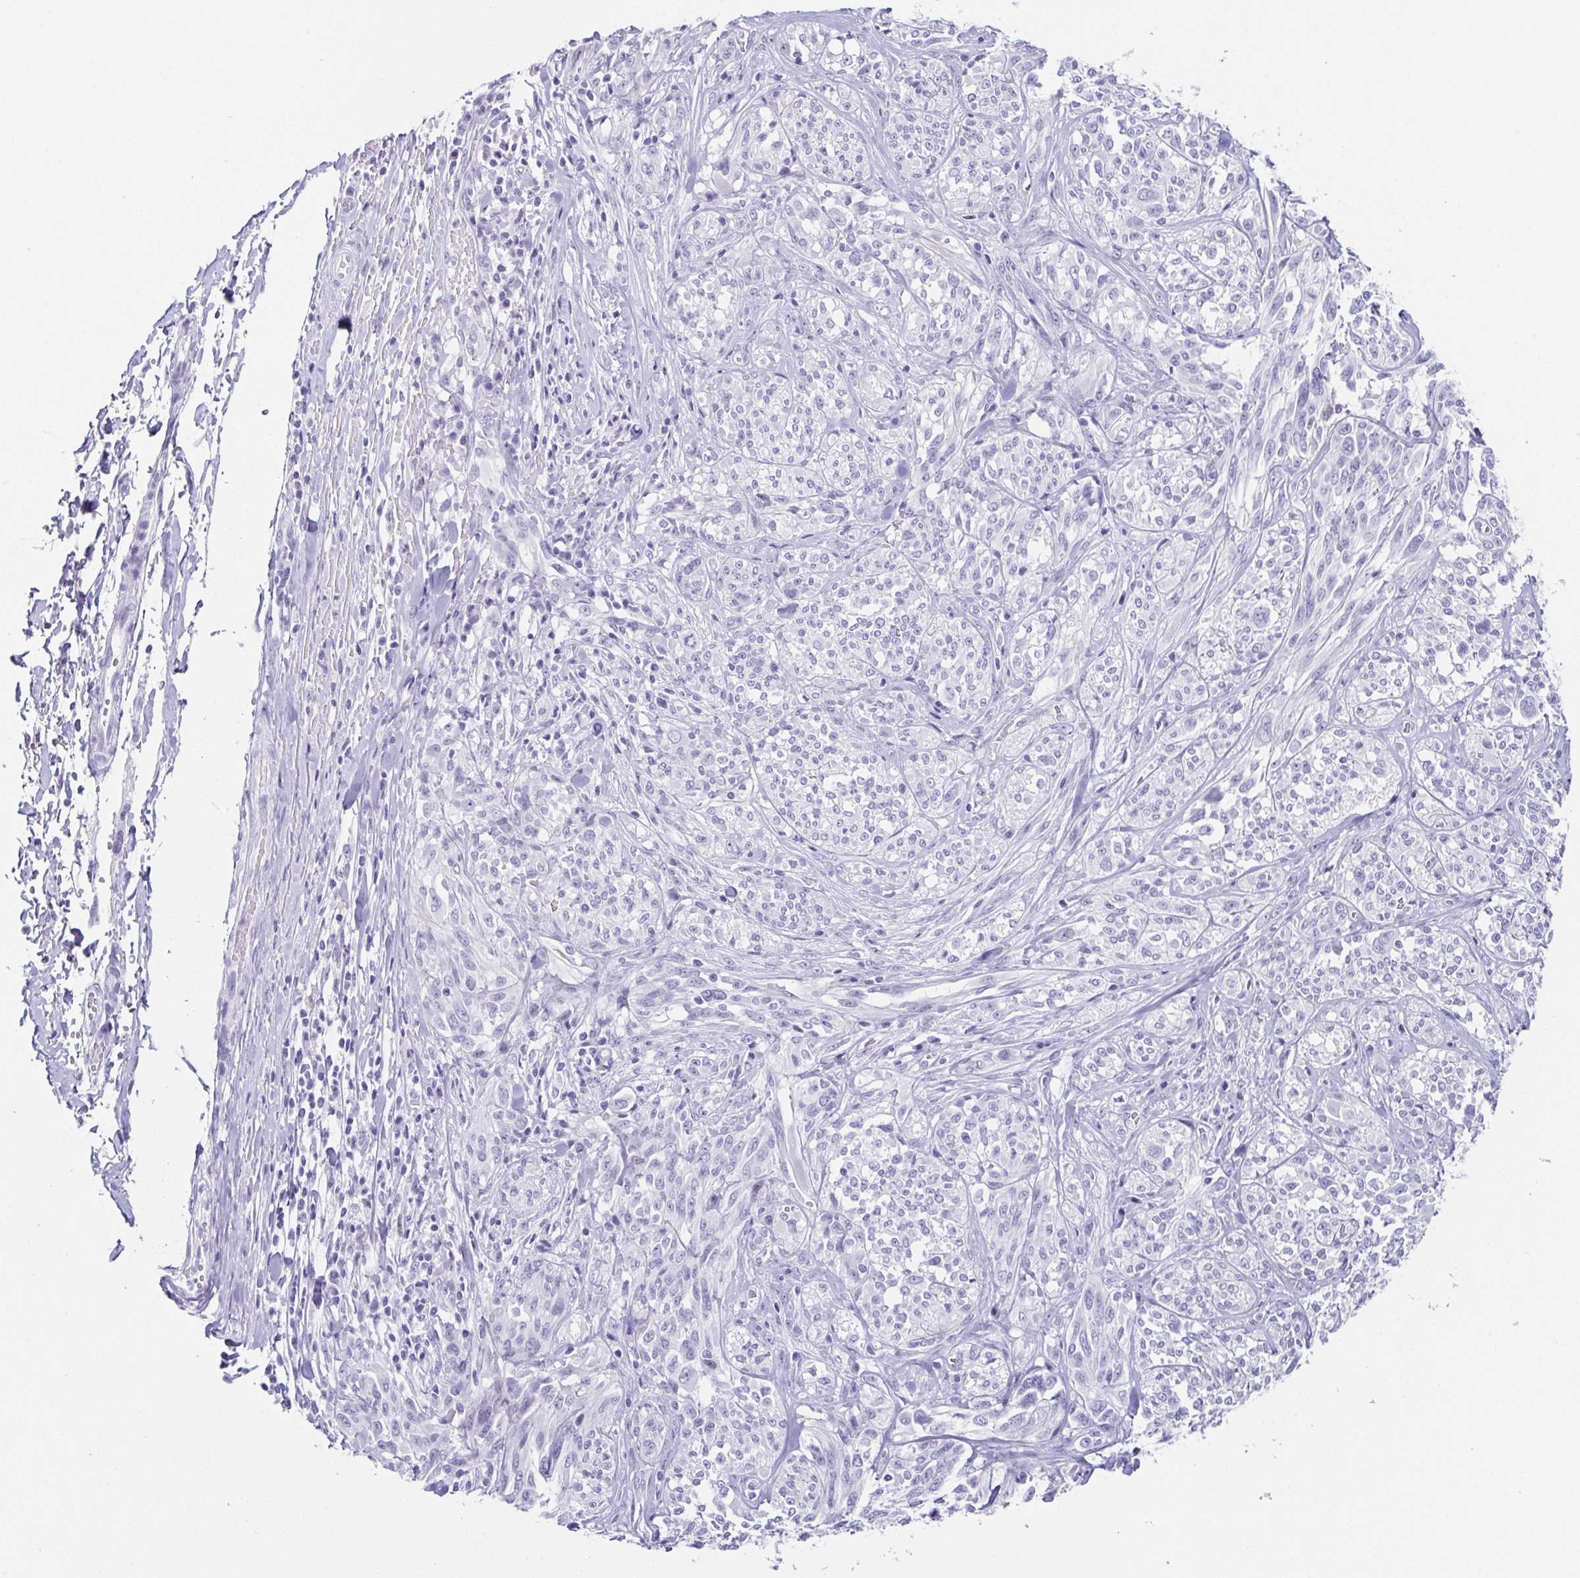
{"staining": {"intensity": "negative", "quantity": "none", "location": "none"}, "tissue": "melanoma", "cell_type": "Tumor cells", "image_type": "cancer", "snomed": [{"axis": "morphology", "description": "Malignant melanoma, NOS"}, {"axis": "topography", "description": "Skin"}], "caption": "Human melanoma stained for a protein using immunohistochemistry shows no expression in tumor cells.", "gene": "ESX1", "patient": {"sex": "female", "age": 91}}